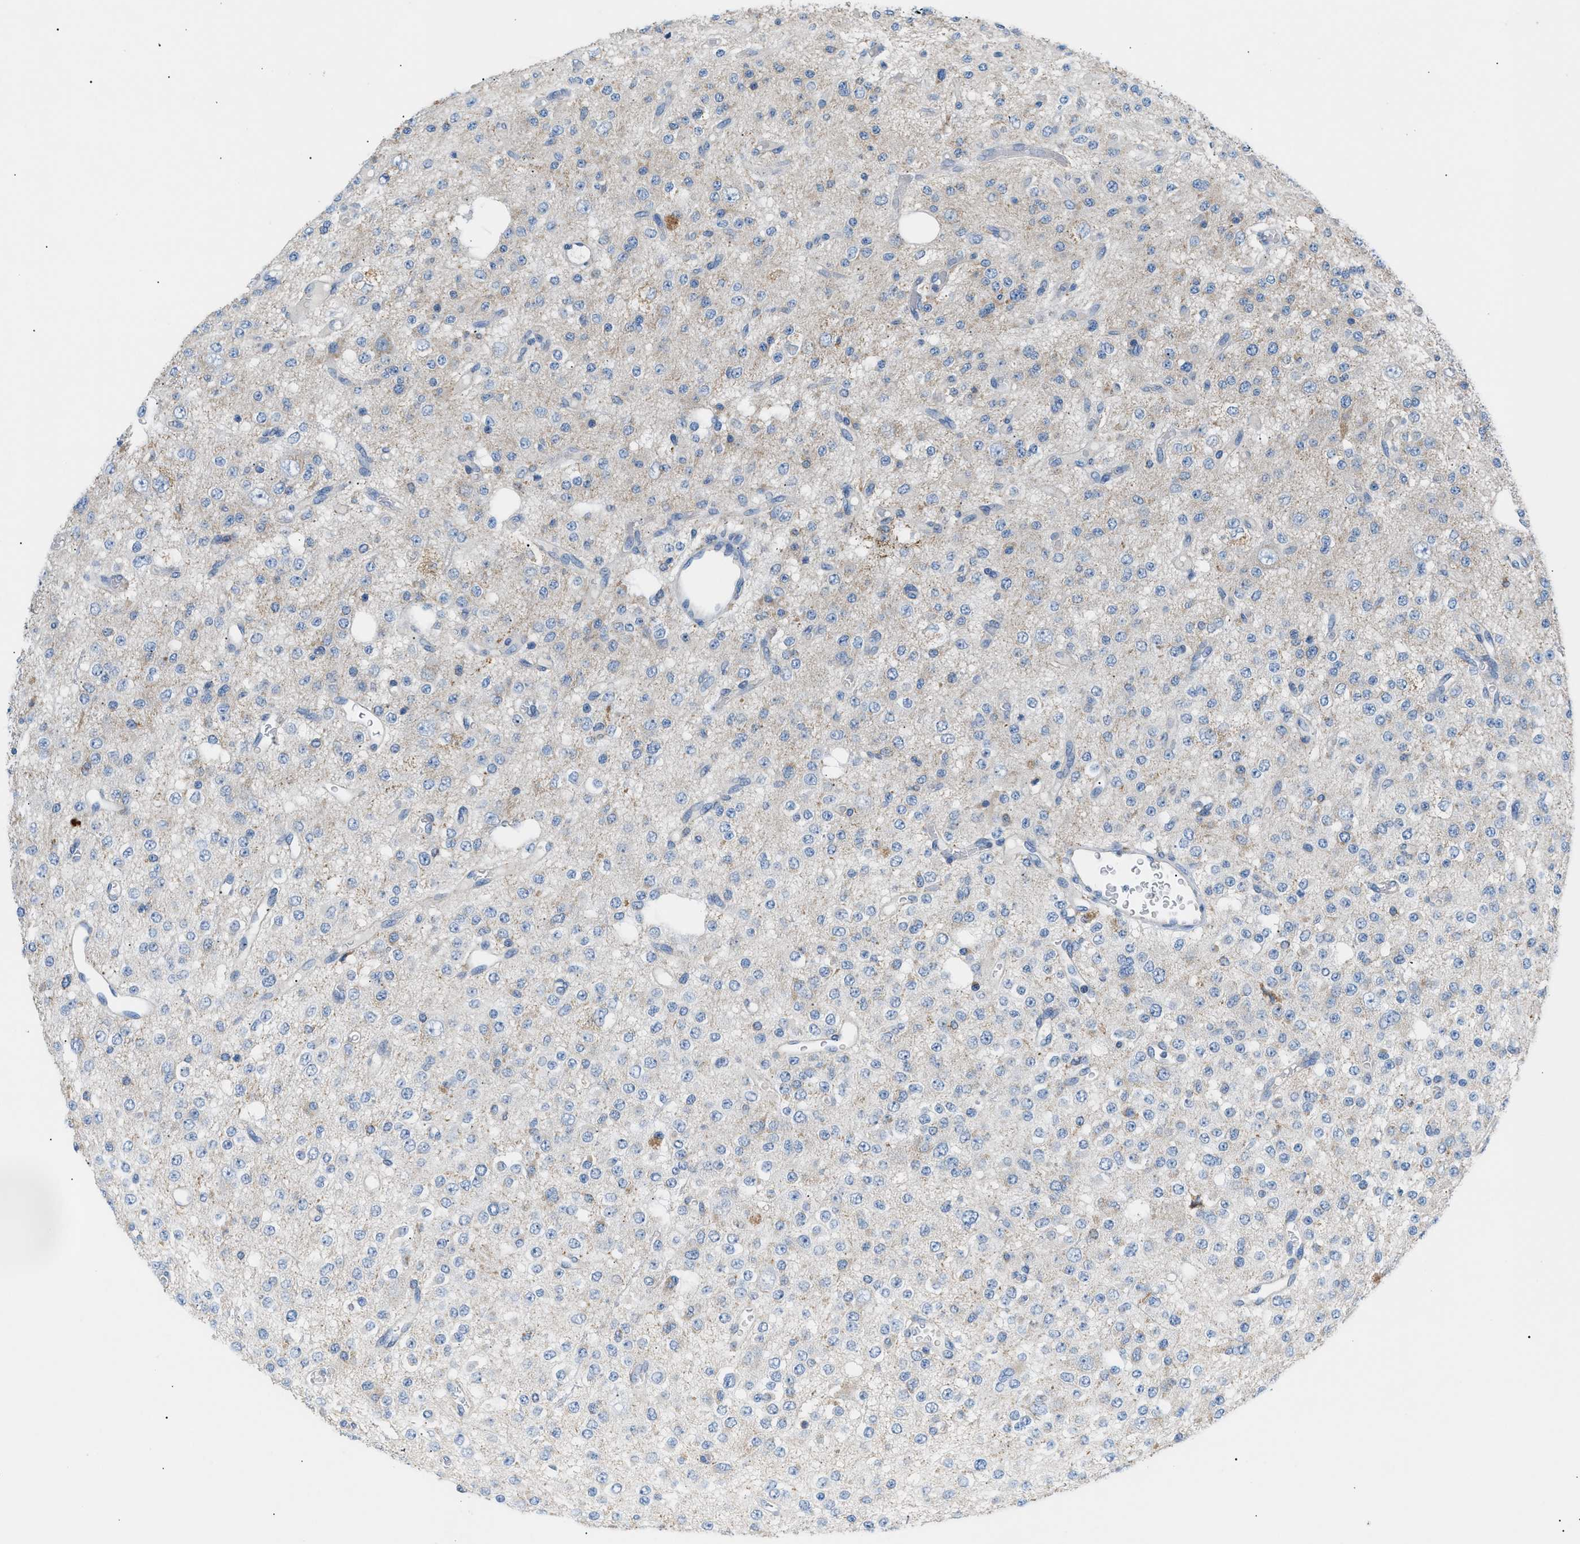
{"staining": {"intensity": "negative", "quantity": "none", "location": "none"}, "tissue": "glioma", "cell_type": "Tumor cells", "image_type": "cancer", "snomed": [{"axis": "morphology", "description": "Glioma, malignant, Low grade"}, {"axis": "topography", "description": "Brain"}], "caption": "The micrograph displays no significant staining in tumor cells of glioma.", "gene": "ILDR1", "patient": {"sex": "male", "age": 38}}